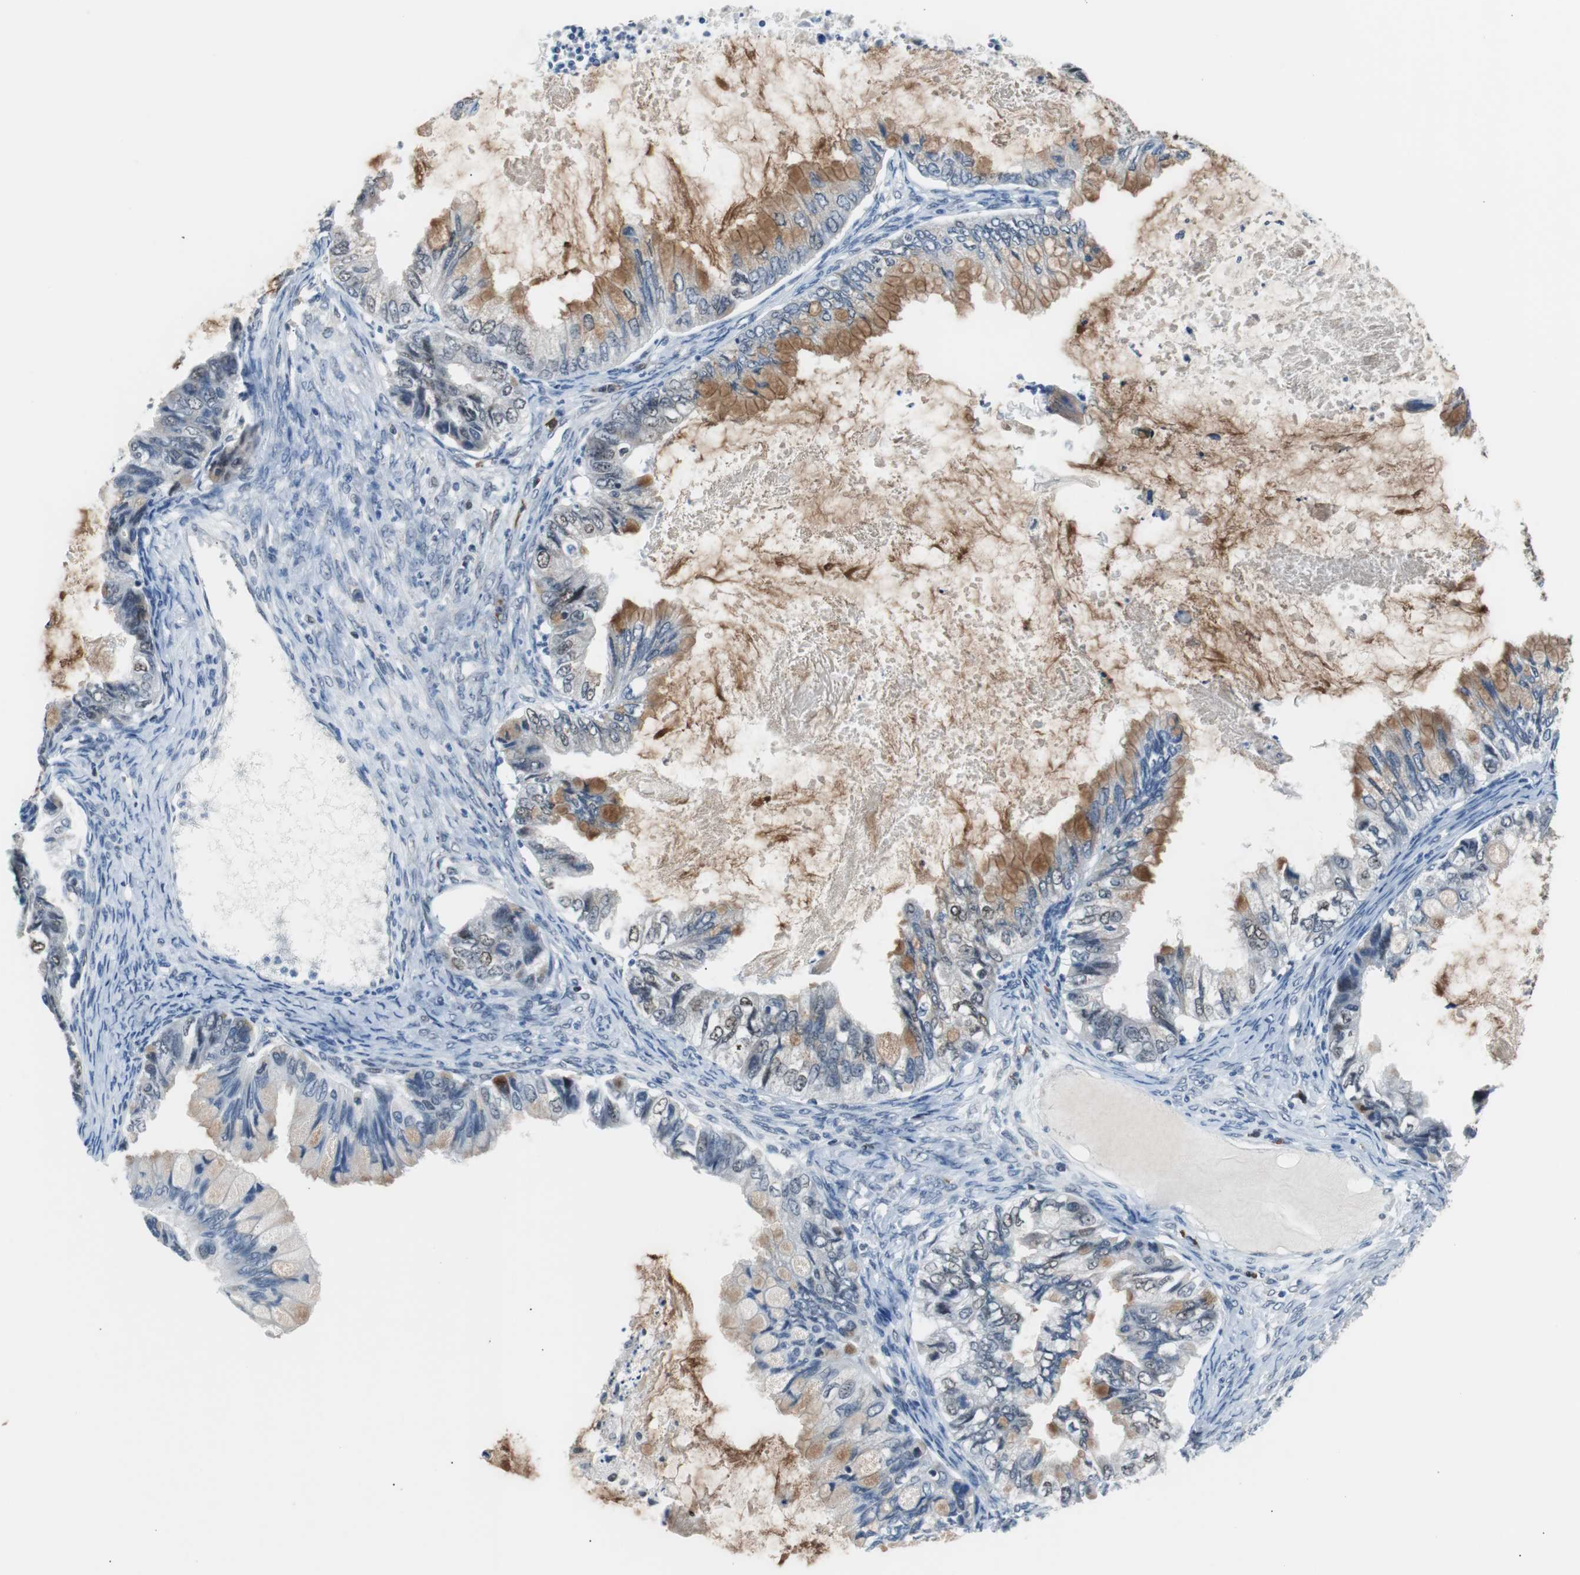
{"staining": {"intensity": "weak", "quantity": "25%-75%", "location": "nuclear"}, "tissue": "ovarian cancer", "cell_type": "Tumor cells", "image_type": "cancer", "snomed": [{"axis": "morphology", "description": "Cystadenocarcinoma, mucinous, NOS"}, {"axis": "topography", "description": "Ovary"}], "caption": "This is an image of immunohistochemistry (IHC) staining of ovarian cancer, which shows weak expression in the nuclear of tumor cells.", "gene": "USP28", "patient": {"sex": "female", "age": 80}}